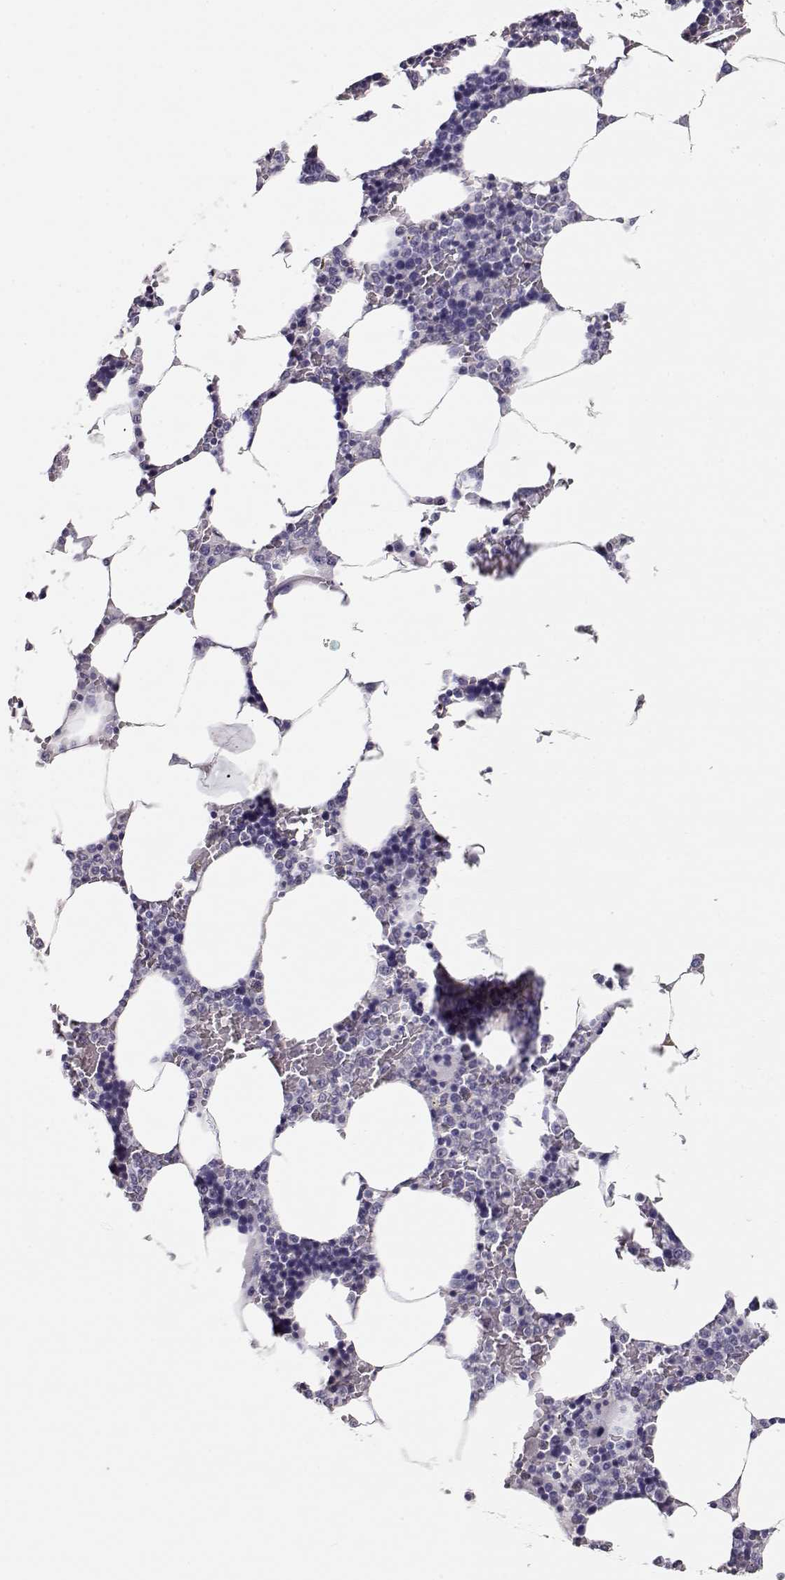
{"staining": {"intensity": "negative", "quantity": "none", "location": "none"}, "tissue": "bone marrow", "cell_type": "Hematopoietic cells", "image_type": "normal", "snomed": [{"axis": "morphology", "description": "Normal tissue, NOS"}, {"axis": "topography", "description": "Bone marrow"}], "caption": "This is a micrograph of immunohistochemistry (IHC) staining of unremarkable bone marrow, which shows no positivity in hematopoietic cells. Brightfield microscopy of immunohistochemistry stained with DAB (3,3'-diaminobenzidine) (brown) and hematoxylin (blue), captured at high magnification.", "gene": "MAGEC1", "patient": {"sex": "male", "age": 63}}